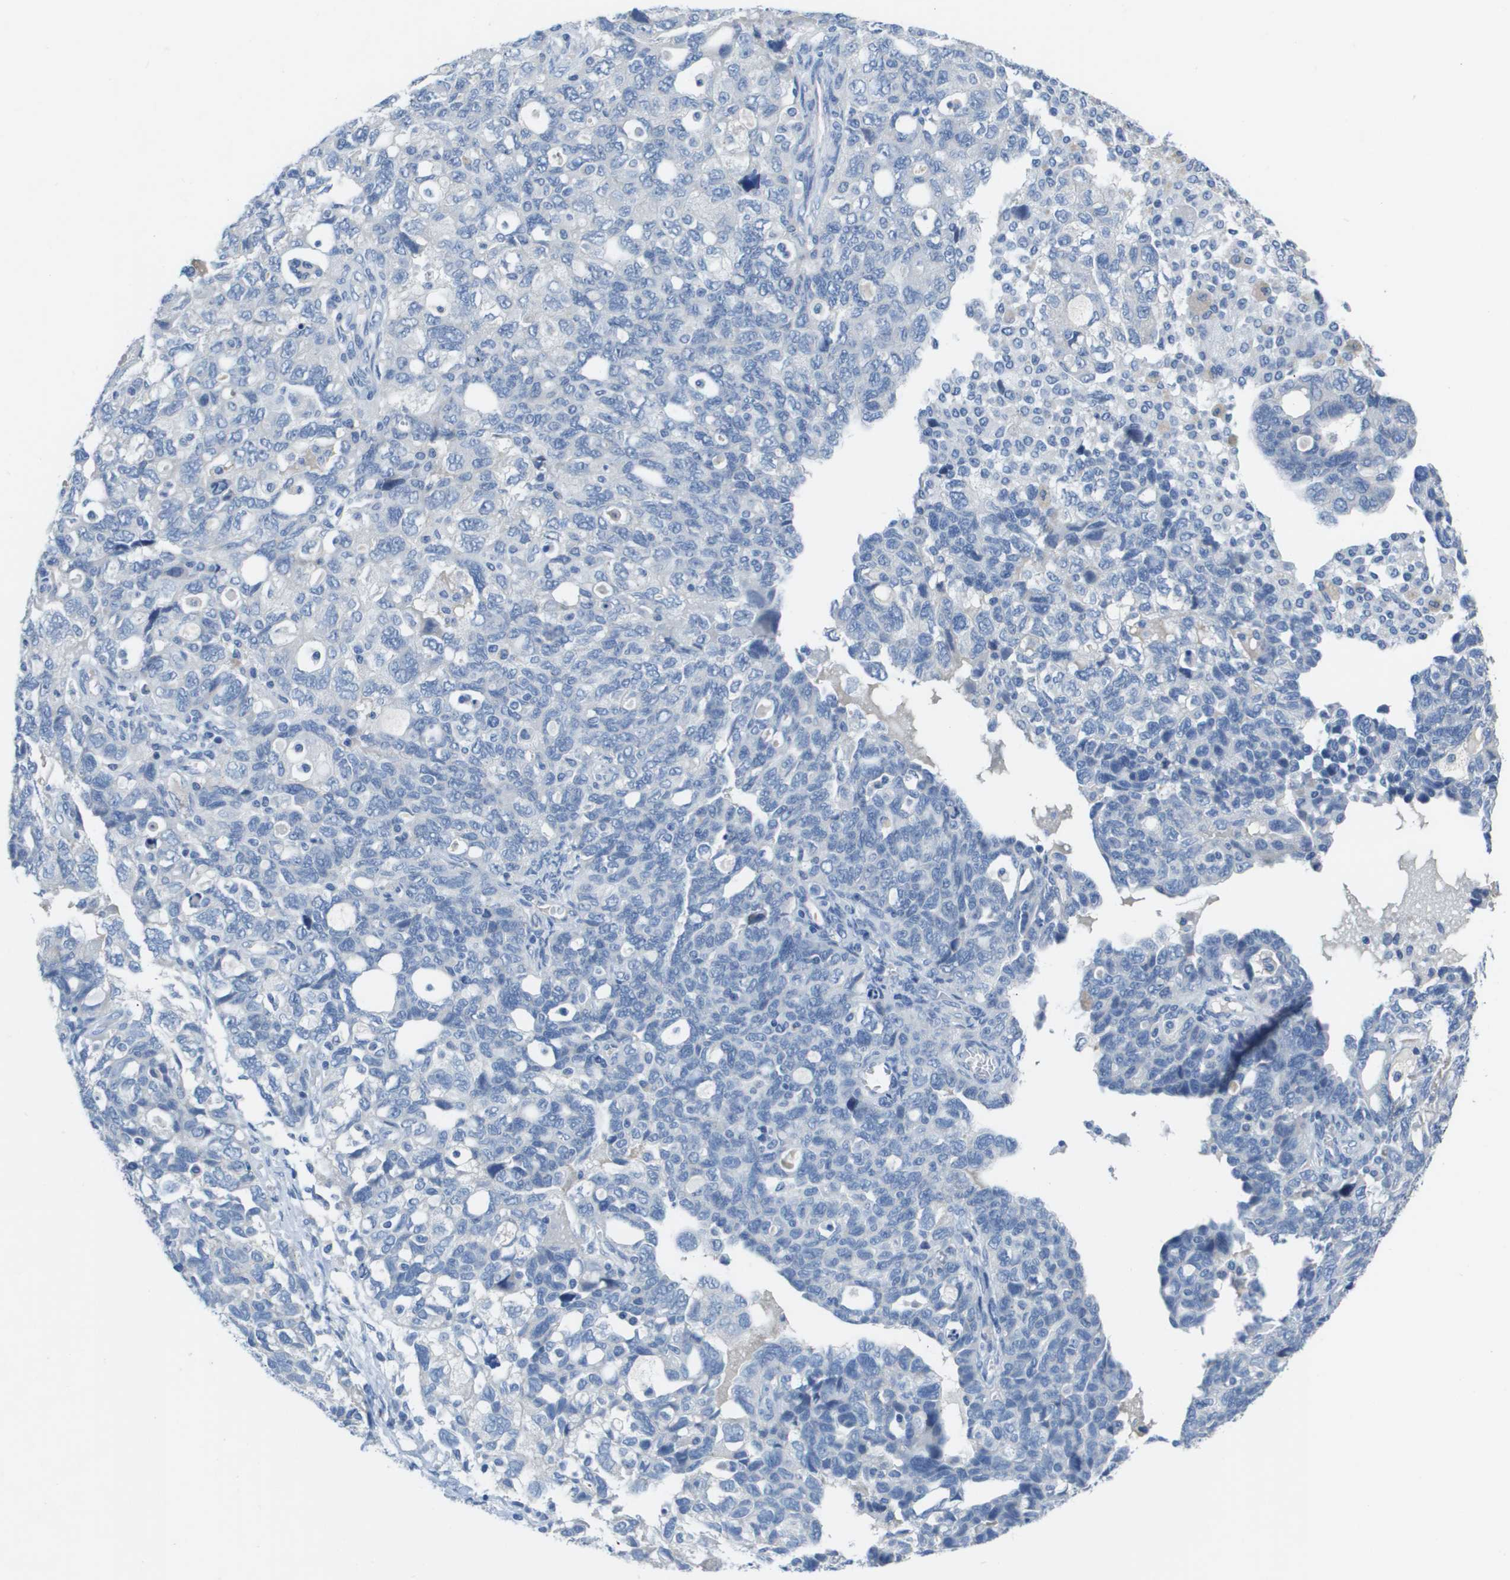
{"staining": {"intensity": "negative", "quantity": "none", "location": "none"}, "tissue": "ovarian cancer", "cell_type": "Tumor cells", "image_type": "cancer", "snomed": [{"axis": "morphology", "description": "Carcinoma, NOS"}, {"axis": "morphology", "description": "Cystadenocarcinoma, serous, NOS"}, {"axis": "topography", "description": "Ovary"}], "caption": "The photomicrograph displays no significant positivity in tumor cells of ovarian cancer (serous cystadenocarcinoma).", "gene": "NCS1", "patient": {"sex": "female", "age": 69}}